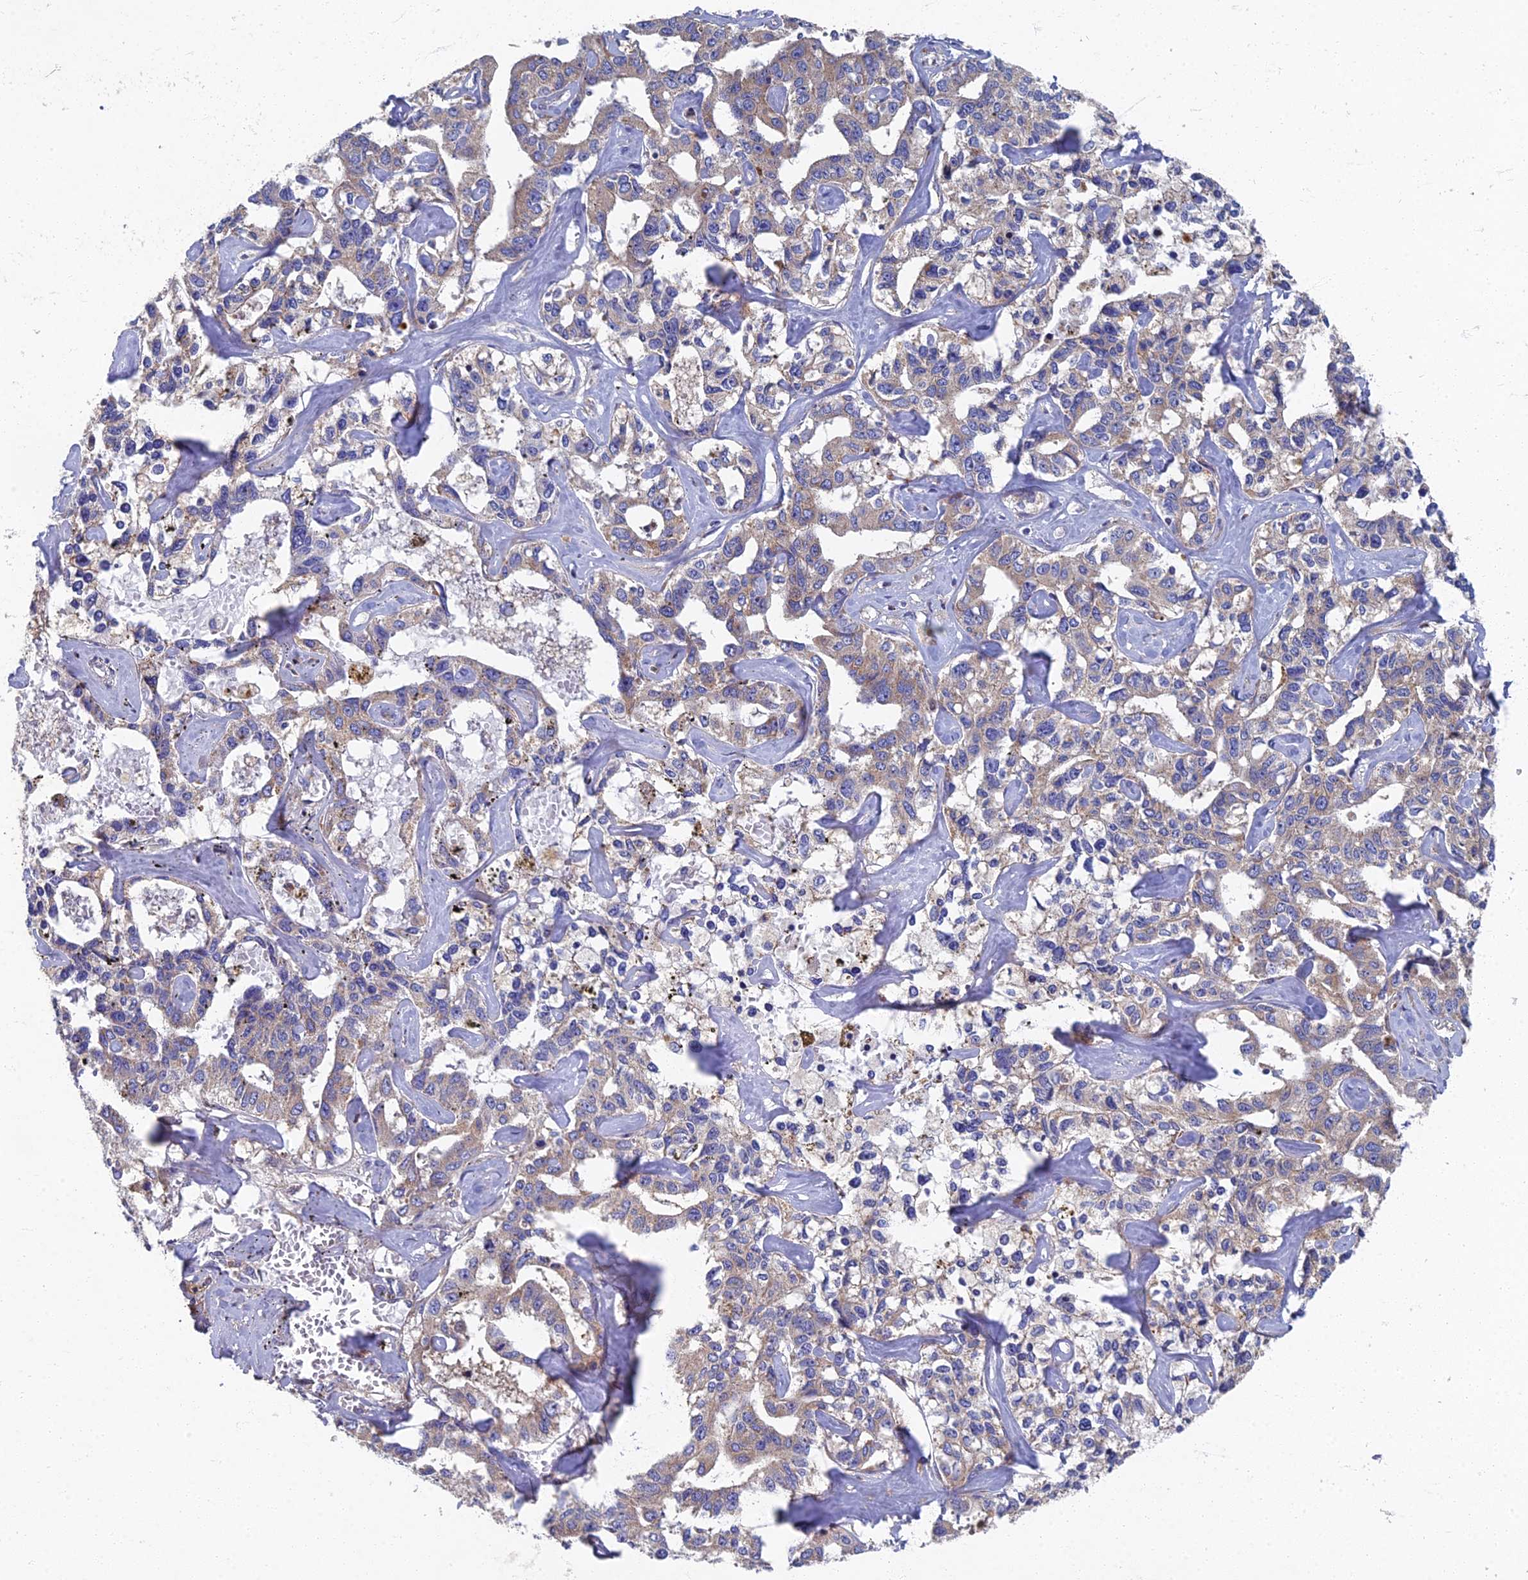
{"staining": {"intensity": "negative", "quantity": "none", "location": "none"}, "tissue": "liver cancer", "cell_type": "Tumor cells", "image_type": "cancer", "snomed": [{"axis": "morphology", "description": "Cholangiocarcinoma"}, {"axis": "topography", "description": "Liver"}], "caption": "Human cholangiocarcinoma (liver) stained for a protein using IHC exhibits no expression in tumor cells.", "gene": "RNASEK", "patient": {"sex": "male", "age": 59}}